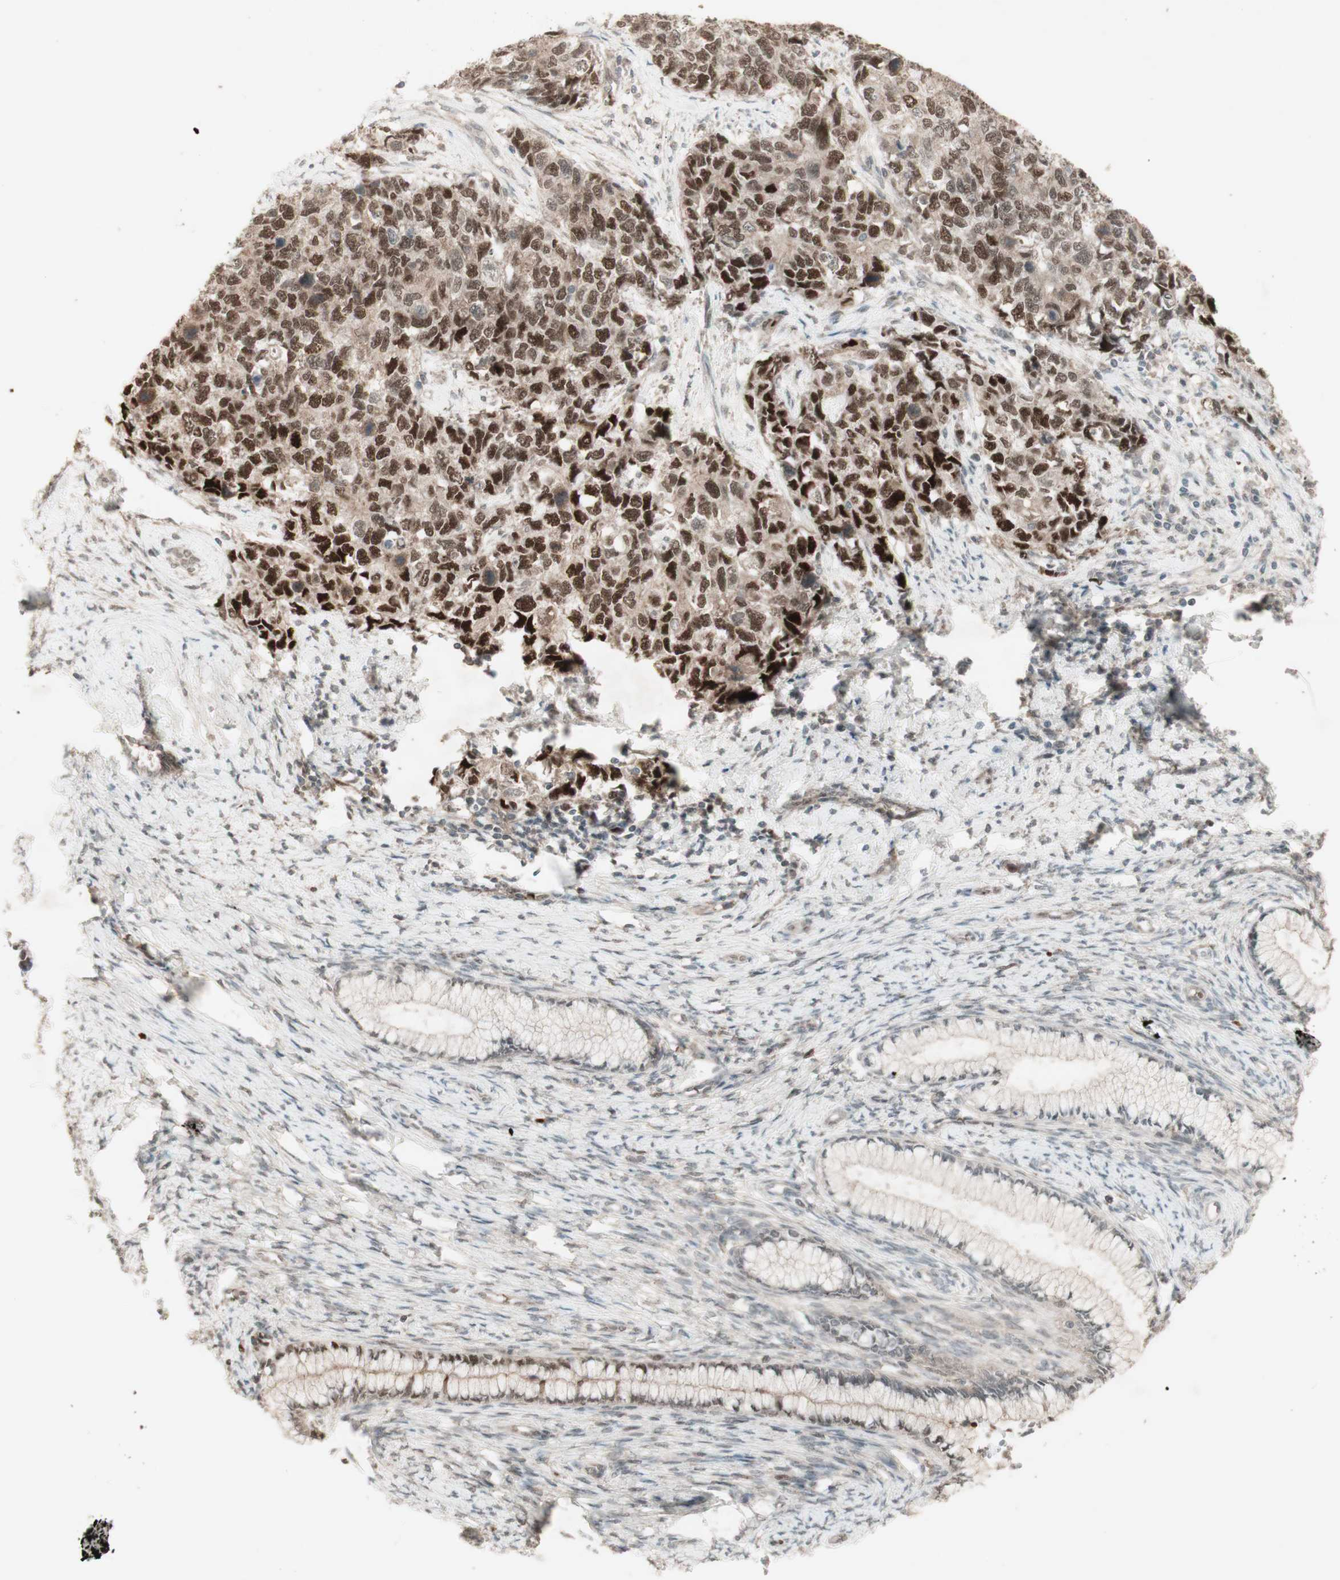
{"staining": {"intensity": "strong", "quantity": ">75%", "location": "cytoplasmic/membranous,nuclear"}, "tissue": "cervical cancer", "cell_type": "Tumor cells", "image_type": "cancer", "snomed": [{"axis": "morphology", "description": "Squamous cell carcinoma, NOS"}, {"axis": "topography", "description": "Cervix"}], "caption": "About >75% of tumor cells in cervical squamous cell carcinoma reveal strong cytoplasmic/membranous and nuclear protein staining as visualized by brown immunohistochemical staining.", "gene": "MSH6", "patient": {"sex": "female", "age": 63}}